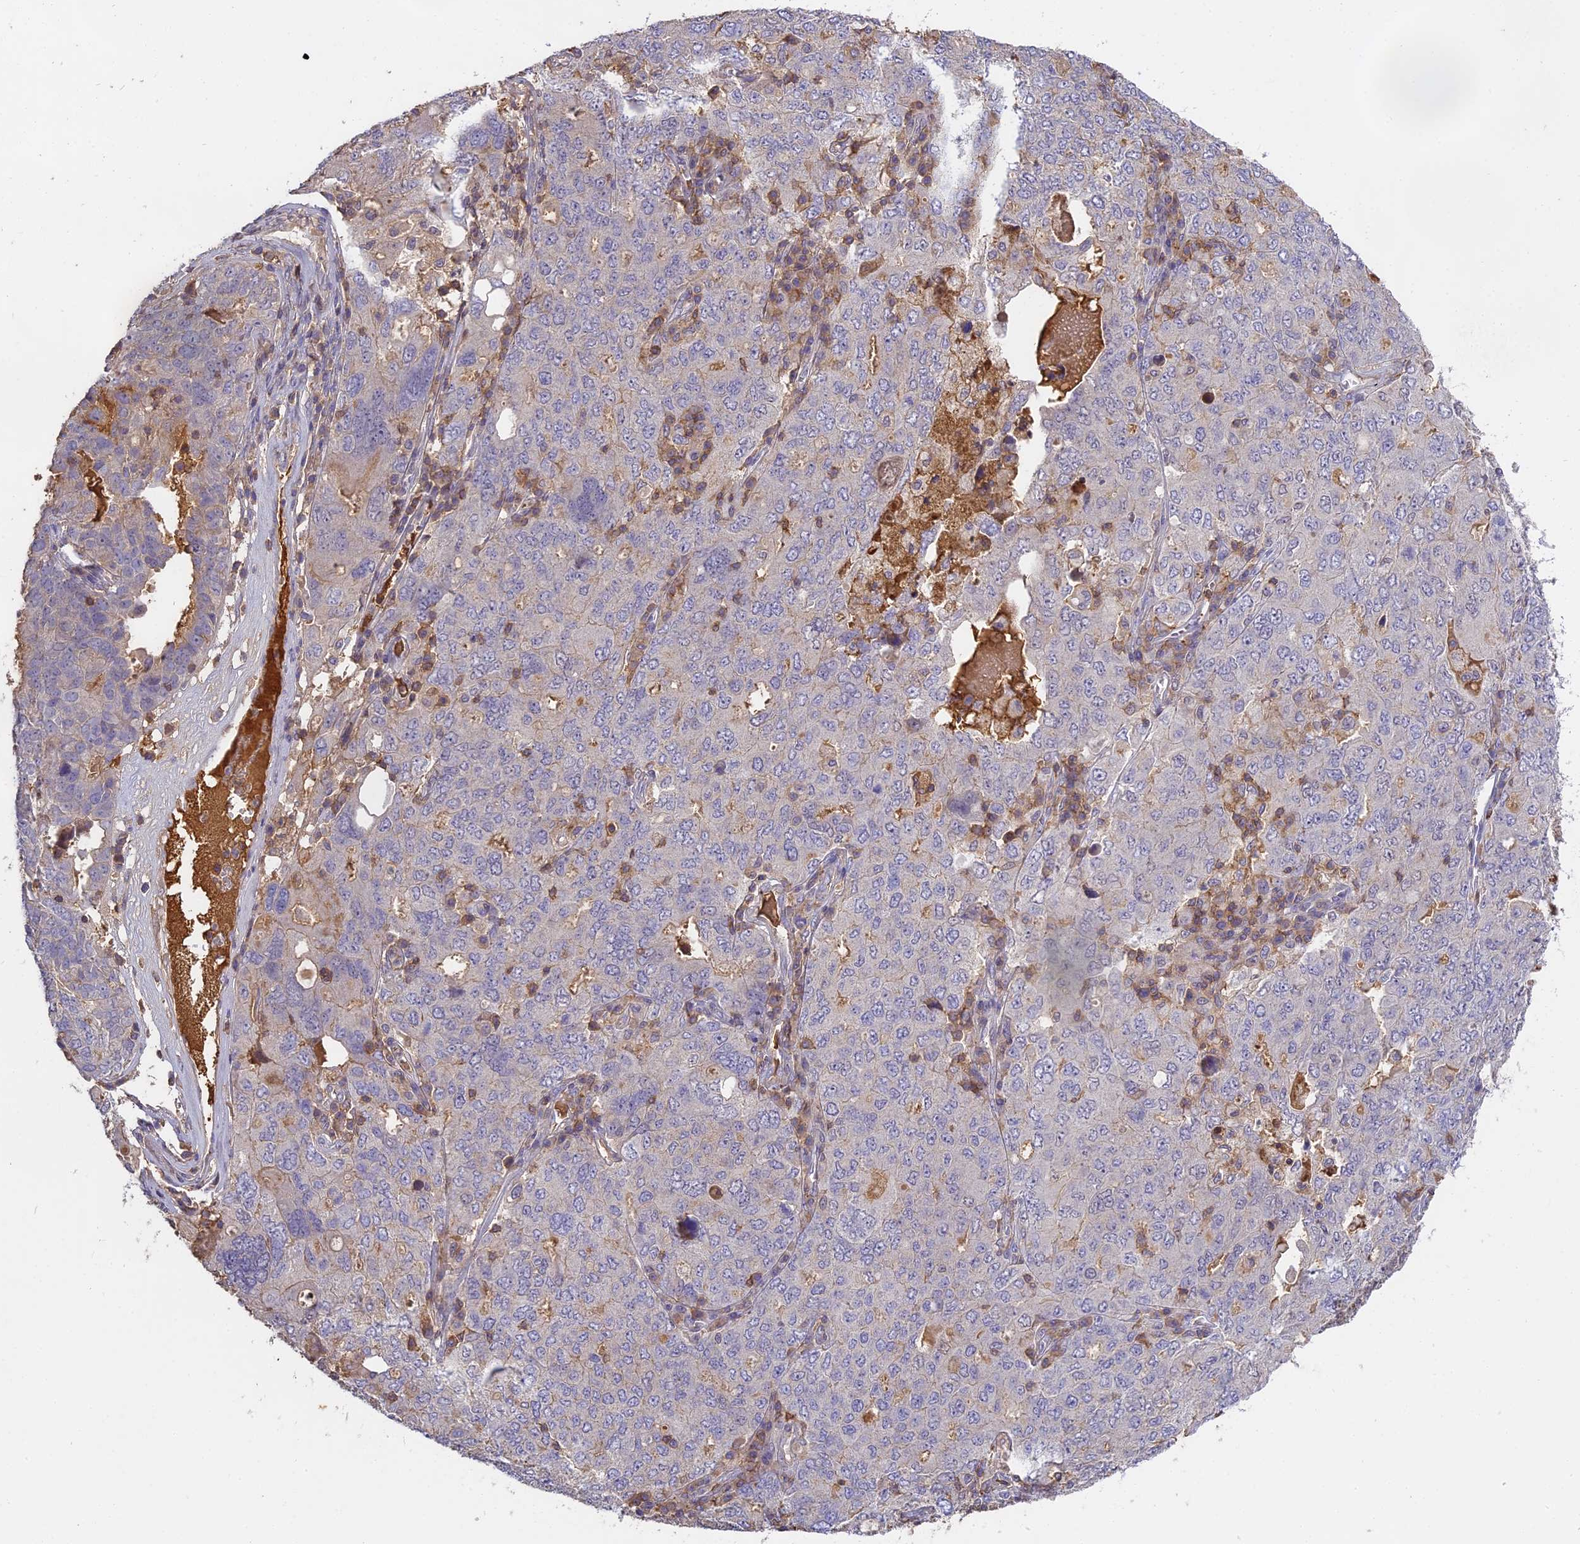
{"staining": {"intensity": "negative", "quantity": "none", "location": "none"}, "tissue": "ovarian cancer", "cell_type": "Tumor cells", "image_type": "cancer", "snomed": [{"axis": "morphology", "description": "Carcinoma, endometroid"}, {"axis": "topography", "description": "Ovary"}], "caption": "High power microscopy micrograph of an immunohistochemistry image of ovarian endometroid carcinoma, revealing no significant positivity in tumor cells.", "gene": "CFAP119", "patient": {"sex": "female", "age": 62}}